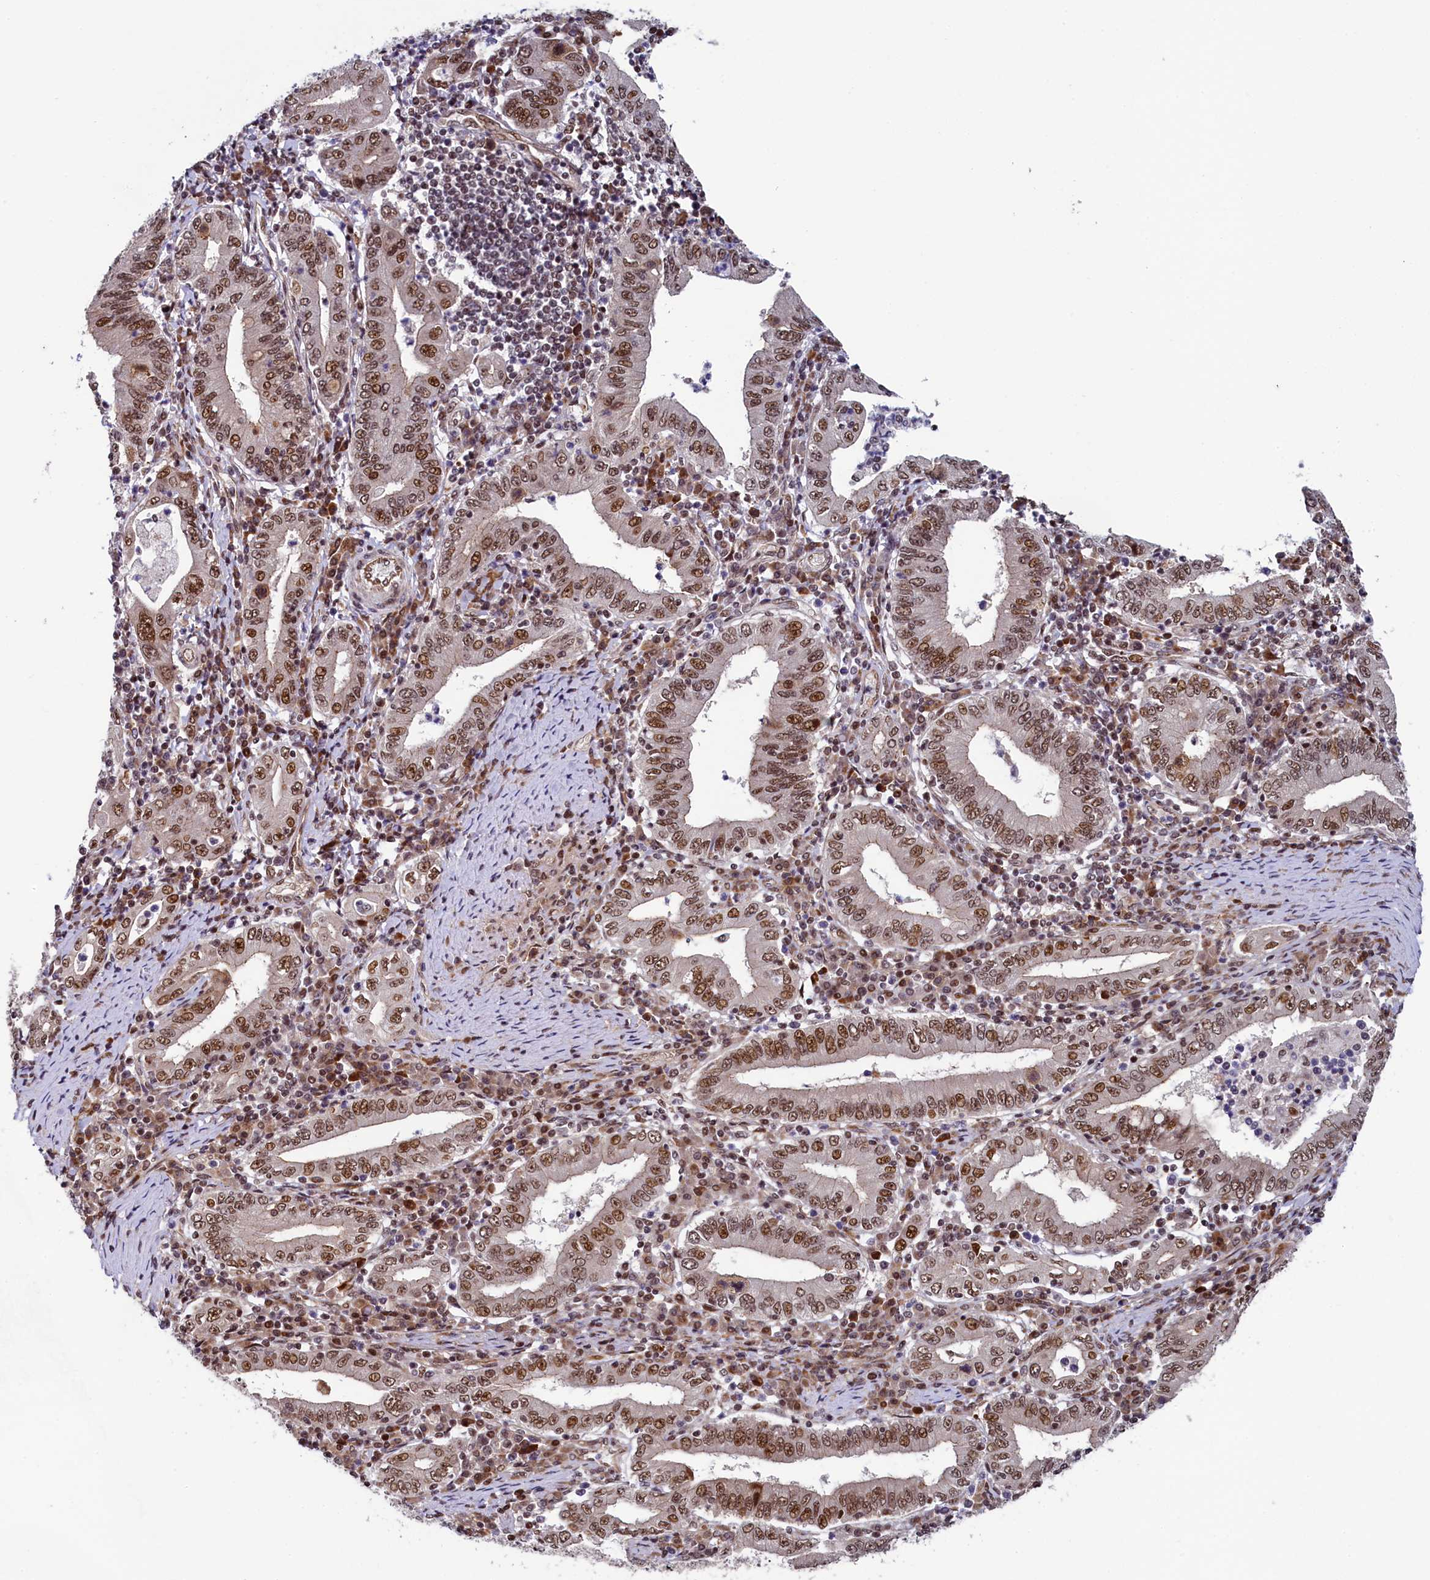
{"staining": {"intensity": "moderate", "quantity": ">75%", "location": "nuclear"}, "tissue": "stomach cancer", "cell_type": "Tumor cells", "image_type": "cancer", "snomed": [{"axis": "morphology", "description": "Normal tissue, NOS"}, {"axis": "morphology", "description": "Adenocarcinoma, NOS"}, {"axis": "topography", "description": "Esophagus"}, {"axis": "topography", "description": "Stomach, upper"}, {"axis": "topography", "description": "Peripheral nerve tissue"}], "caption": "Protein expression analysis of human stomach cancer reveals moderate nuclear staining in approximately >75% of tumor cells.", "gene": "LEO1", "patient": {"sex": "male", "age": 62}}